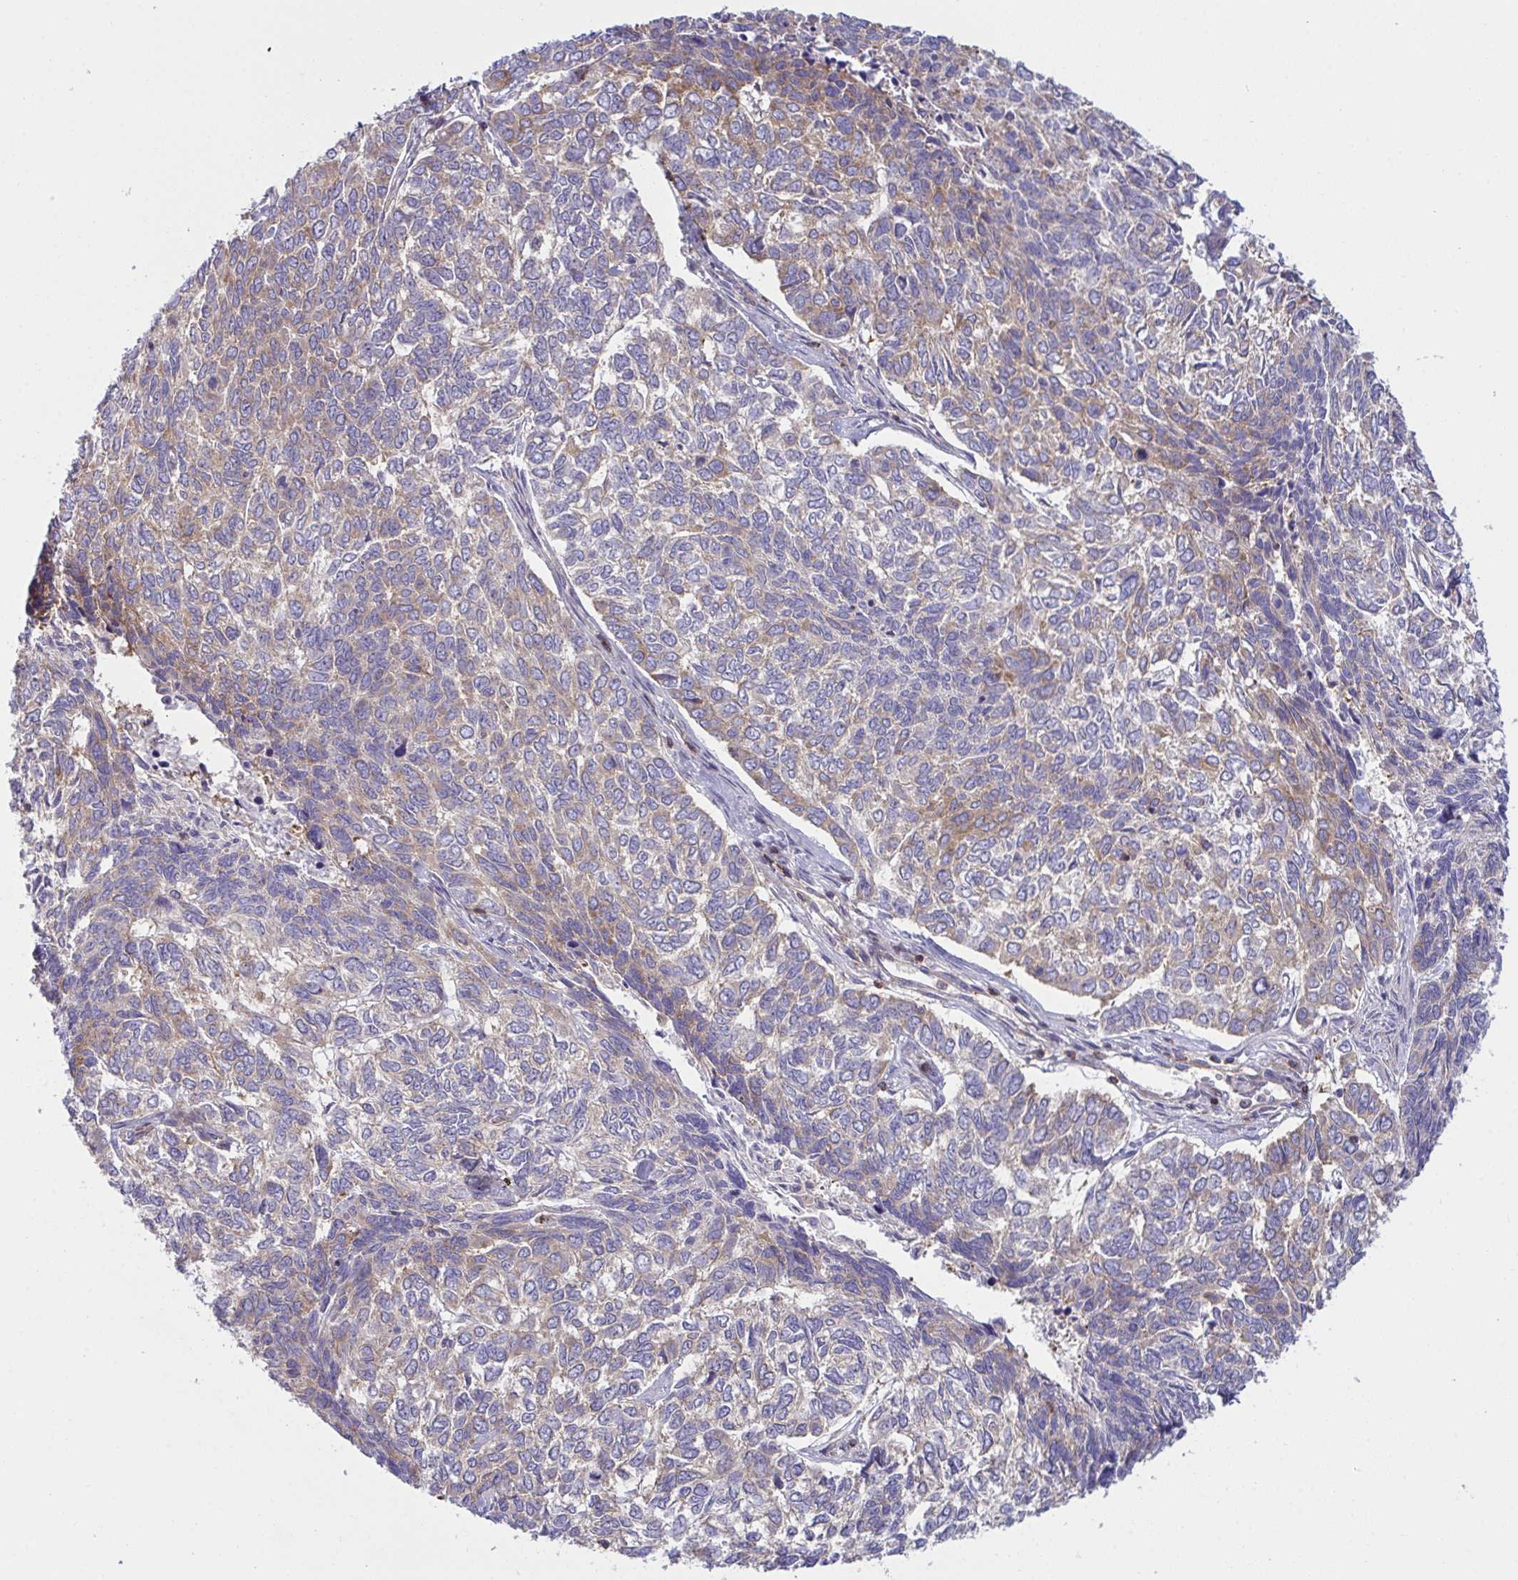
{"staining": {"intensity": "weak", "quantity": "25%-75%", "location": "cytoplasmic/membranous"}, "tissue": "skin cancer", "cell_type": "Tumor cells", "image_type": "cancer", "snomed": [{"axis": "morphology", "description": "Basal cell carcinoma"}, {"axis": "topography", "description": "Skin"}], "caption": "Immunohistochemical staining of human skin basal cell carcinoma demonstrates weak cytoplasmic/membranous protein expression in approximately 25%-75% of tumor cells.", "gene": "TSC22D3", "patient": {"sex": "female", "age": 65}}